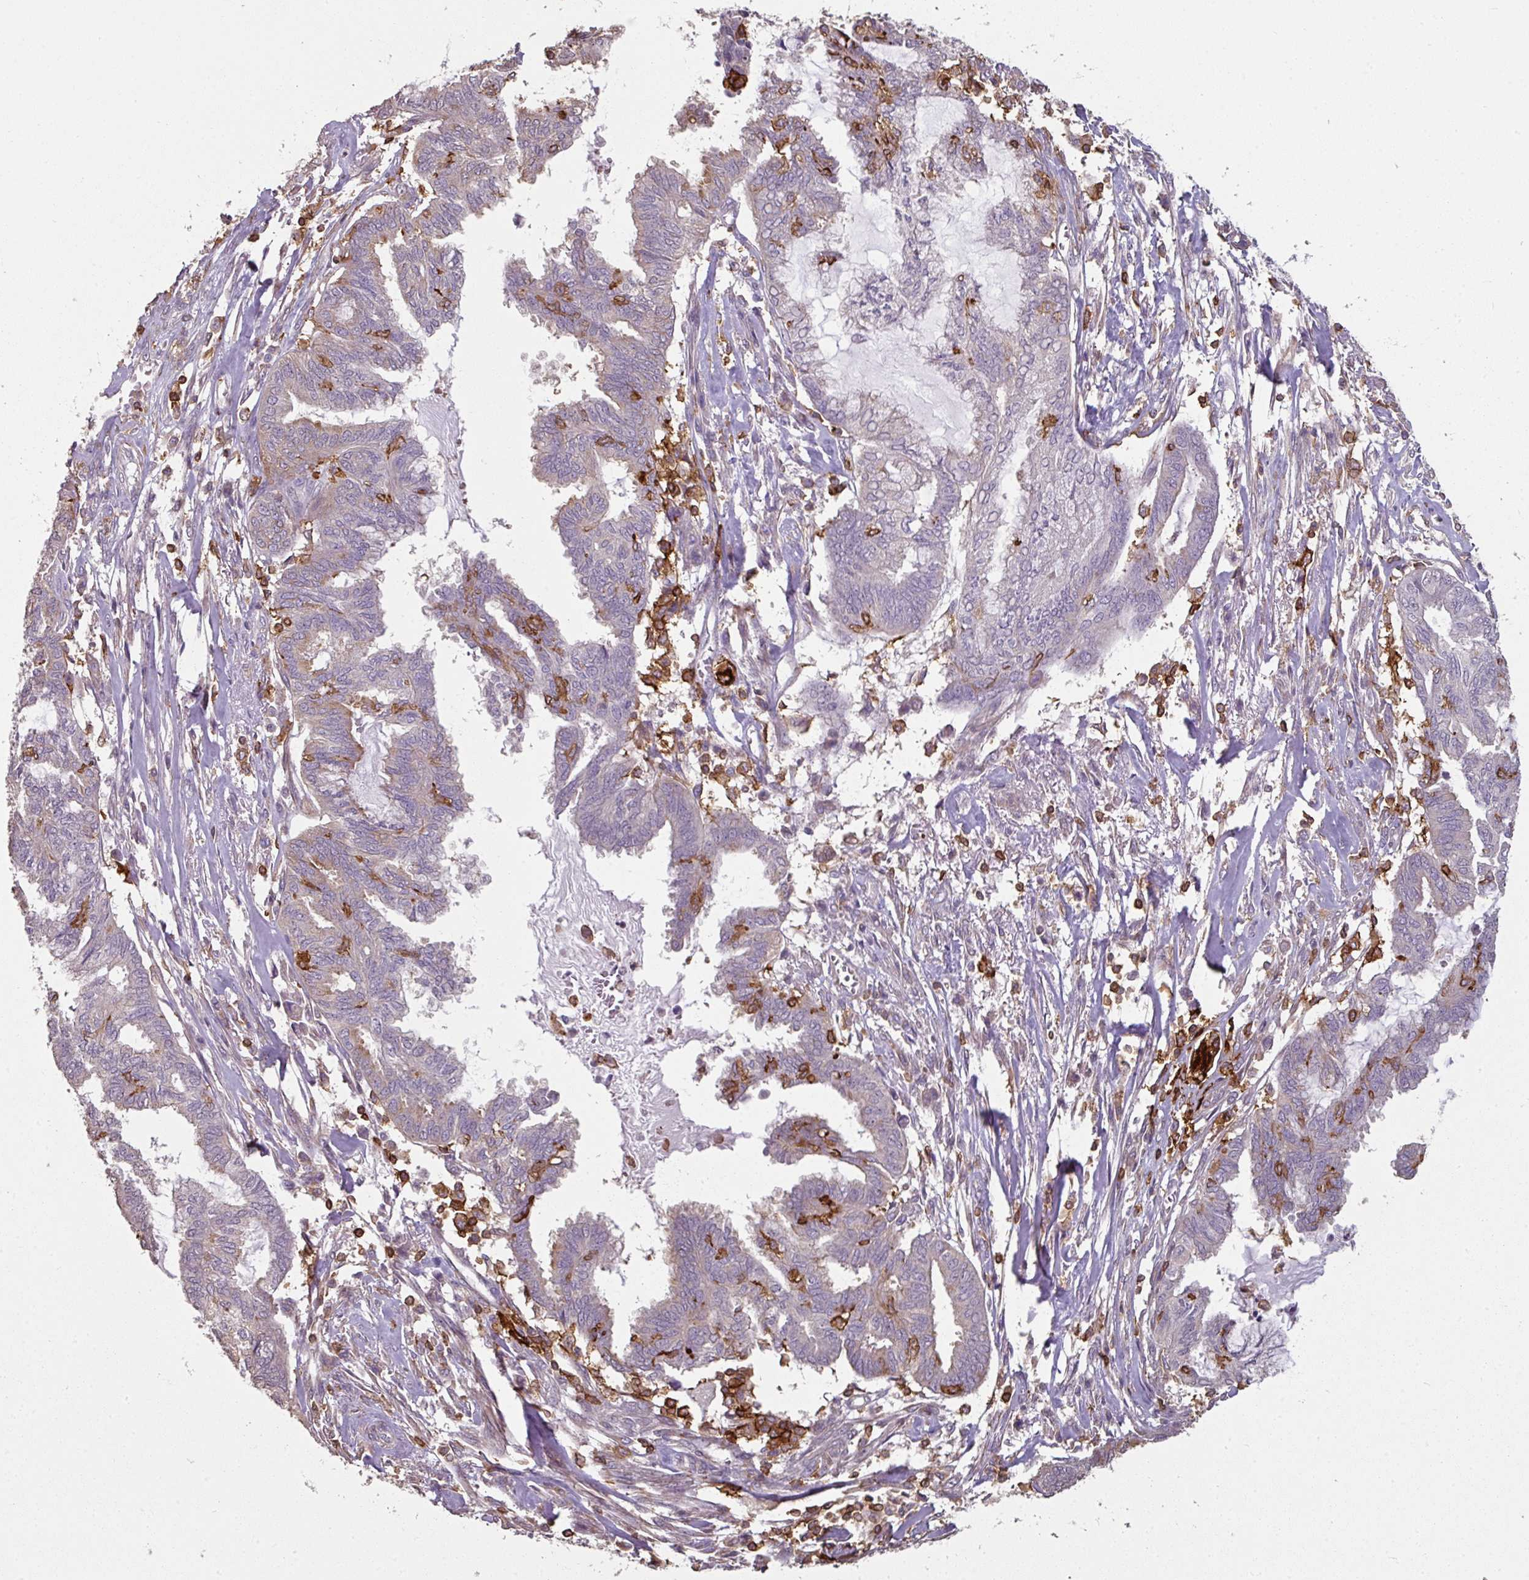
{"staining": {"intensity": "negative", "quantity": "none", "location": "none"}, "tissue": "endometrial cancer", "cell_type": "Tumor cells", "image_type": "cancer", "snomed": [{"axis": "morphology", "description": "Adenocarcinoma, NOS"}, {"axis": "topography", "description": "Endometrium"}], "caption": "There is no significant staining in tumor cells of adenocarcinoma (endometrial). The staining is performed using DAB brown chromogen with nuclei counter-stained in using hematoxylin.", "gene": "OLFML2B", "patient": {"sex": "female", "age": 86}}